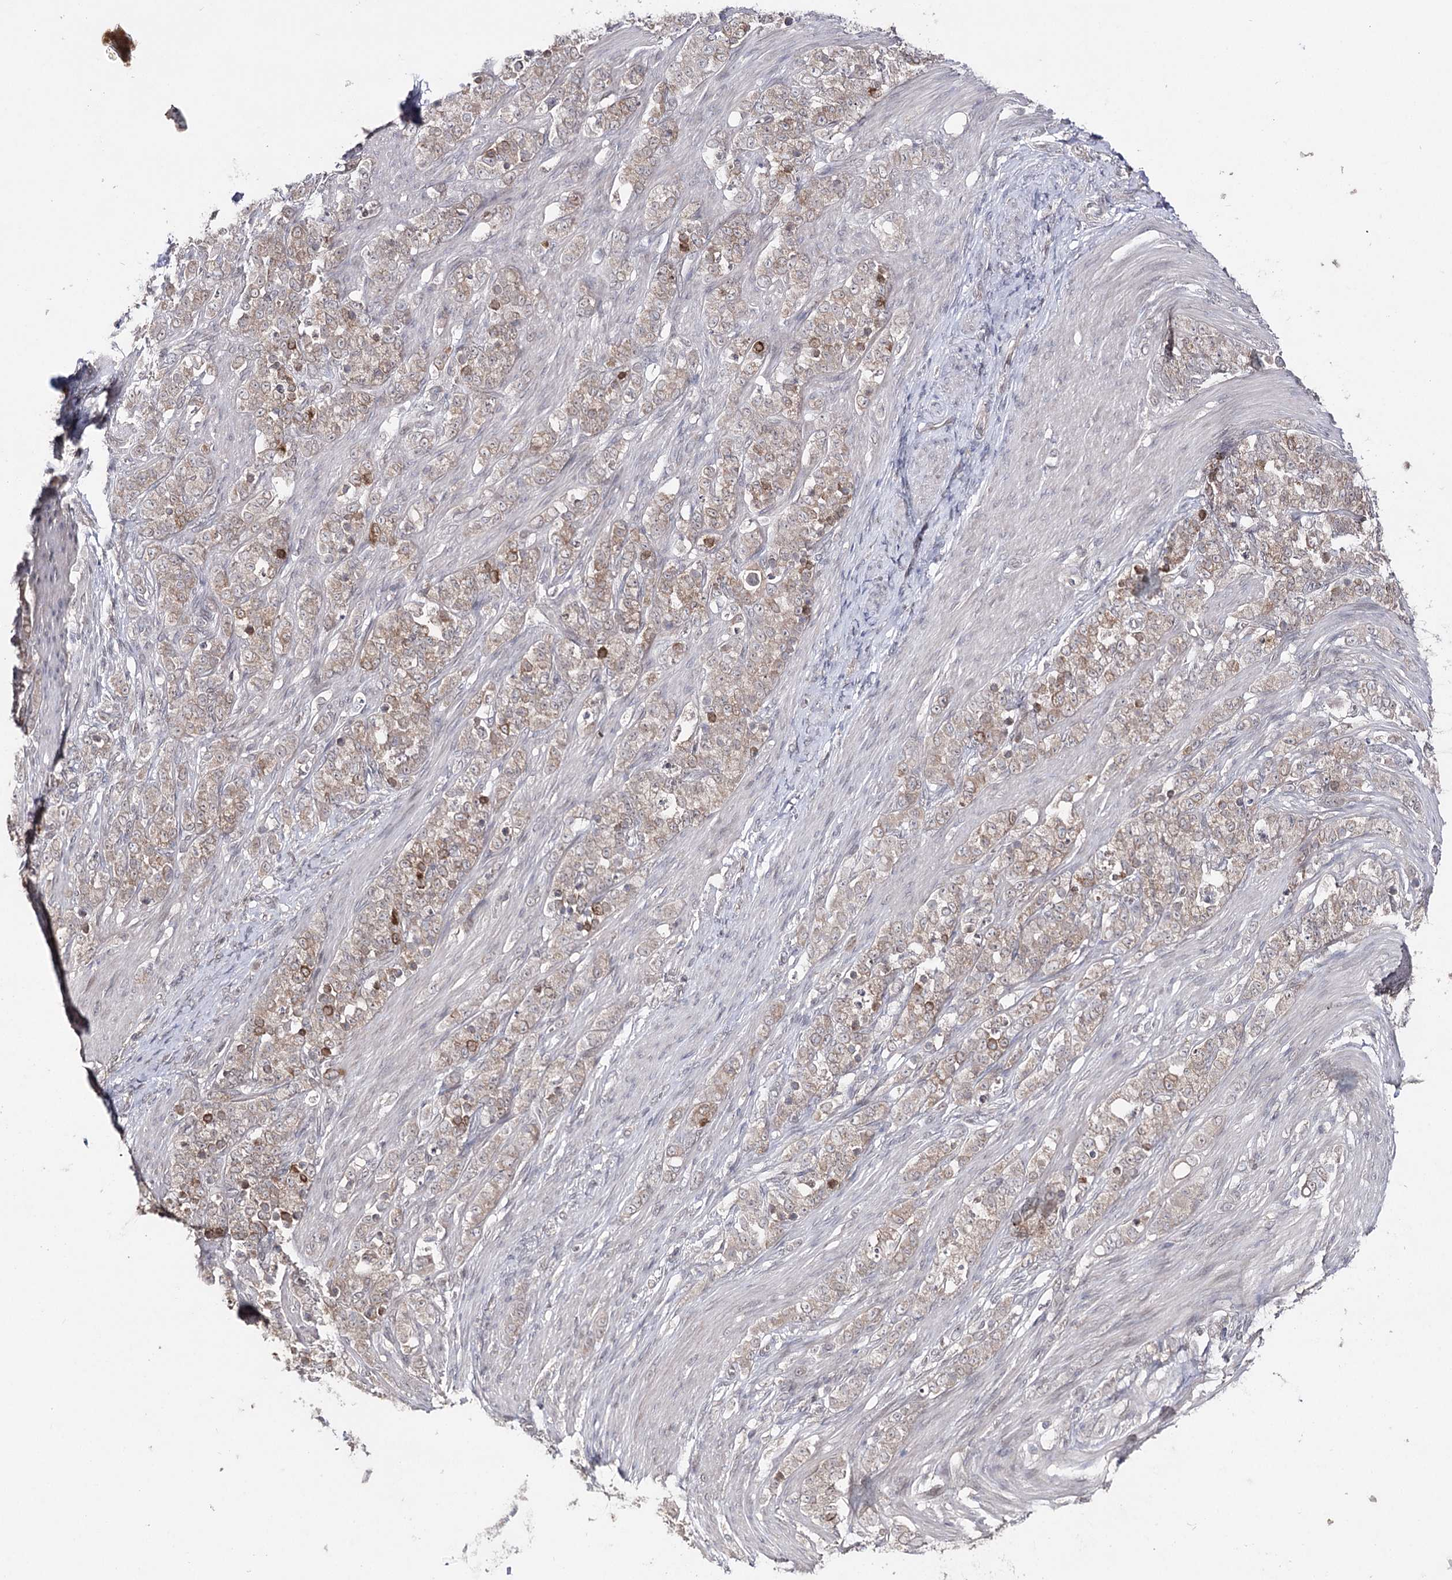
{"staining": {"intensity": "moderate", "quantity": "<25%", "location": "cytoplasmic/membranous"}, "tissue": "stomach cancer", "cell_type": "Tumor cells", "image_type": "cancer", "snomed": [{"axis": "morphology", "description": "Adenocarcinoma, NOS"}, {"axis": "topography", "description": "Stomach"}], "caption": "Adenocarcinoma (stomach) tissue displays moderate cytoplasmic/membranous staining in approximately <25% of tumor cells", "gene": "HSD11B2", "patient": {"sex": "female", "age": 79}}